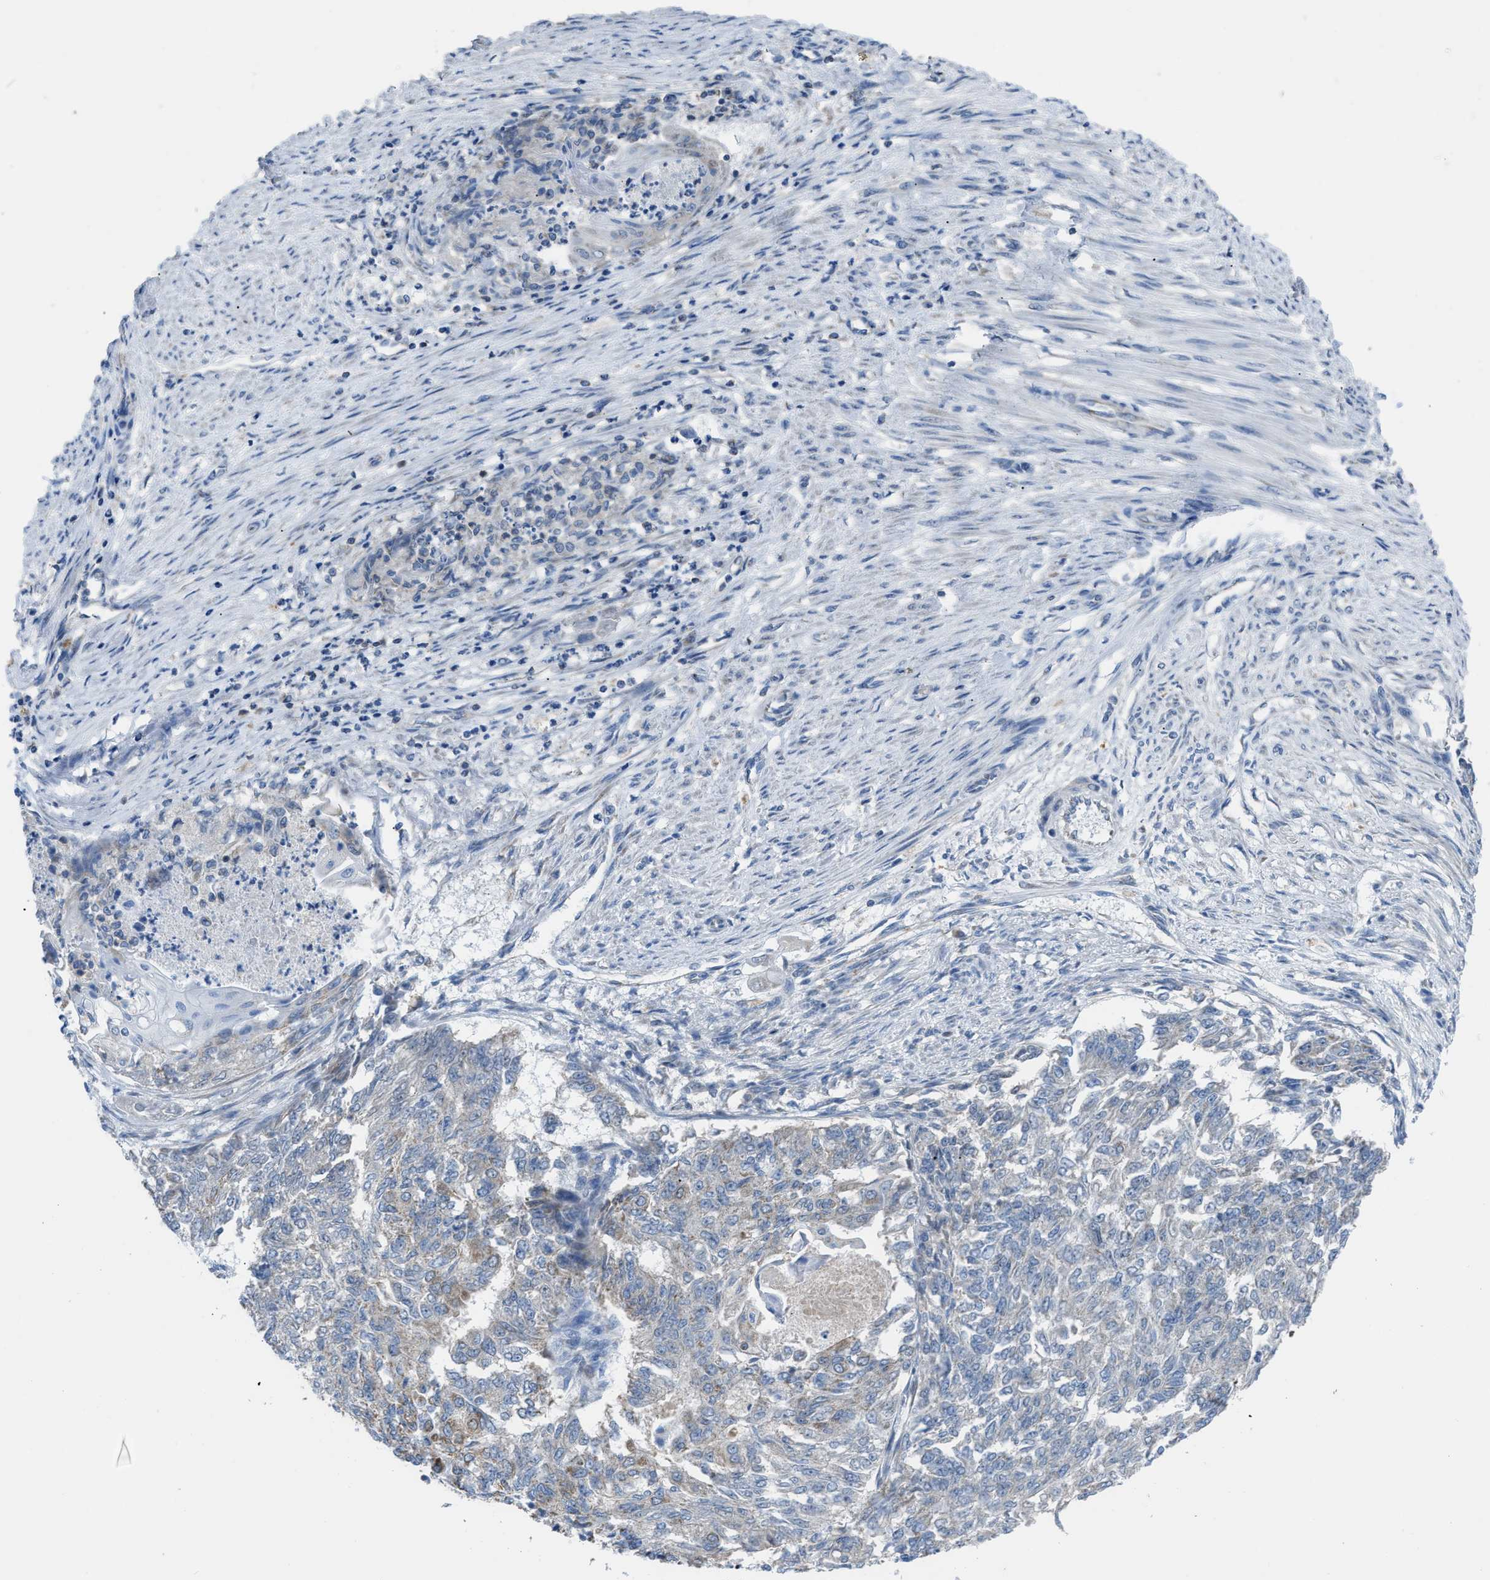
{"staining": {"intensity": "weak", "quantity": "<25%", "location": "cytoplasmic/membranous"}, "tissue": "endometrial cancer", "cell_type": "Tumor cells", "image_type": "cancer", "snomed": [{"axis": "morphology", "description": "Adenocarcinoma, NOS"}, {"axis": "topography", "description": "Endometrium"}], "caption": "IHC photomicrograph of neoplastic tissue: human endometrial cancer (adenocarcinoma) stained with DAB shows no significant protein staining in tumor cells. The staining is performed using DAB (3,3'-diaminobenzidine) brown chromogen with nuclei counter-stained in using hematoxylin.", "gene": "ETFB", "patient": {"sex": "female", "age": 32}}